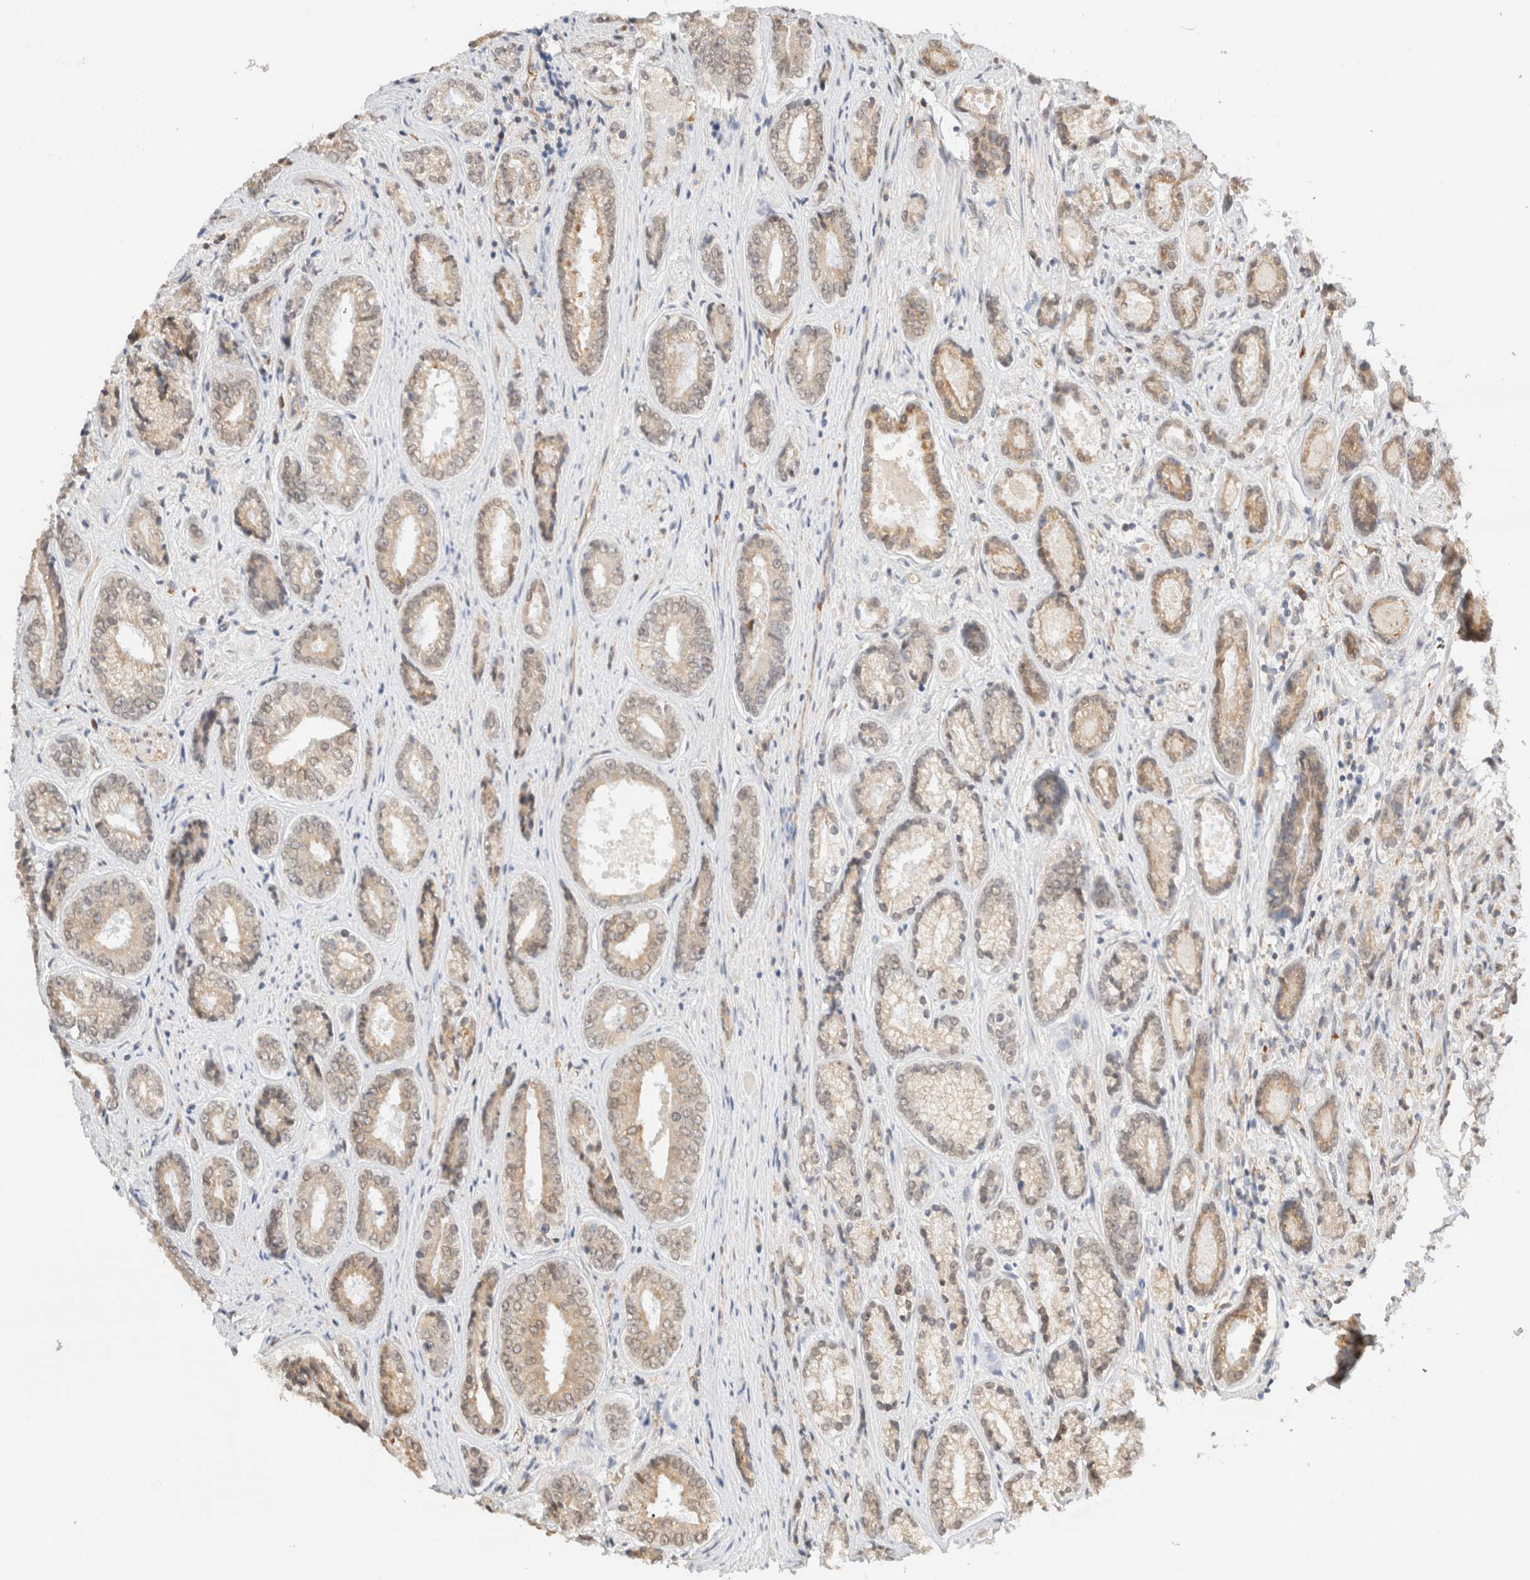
{"staining": {"intensity": "moderate", "quantity": "<25%", "location": "cytoplasmic/membranous"}, "tissue": "prostate cancer", "cell_type": "Tumor cells", "image_type": "cancer", "snomed": [{"axis": "morphology", "description": "Adenocarcinoma, High grade"}, {"axis": "topography", "description": "Prostate"}], "caption": "Adenocarcinoma (high-grade) (prostate) stained with DAB IHC reveals low levels of moderate cytoplasmic/membranous expression in approximately <25% of tumor cells. Using DAB (brown) and hematoxylin (blue) stains, captured at high magnification using brightfield microscopy.", "gene": "SYVN1", "patient": {"sex": "male", "age": 61}}